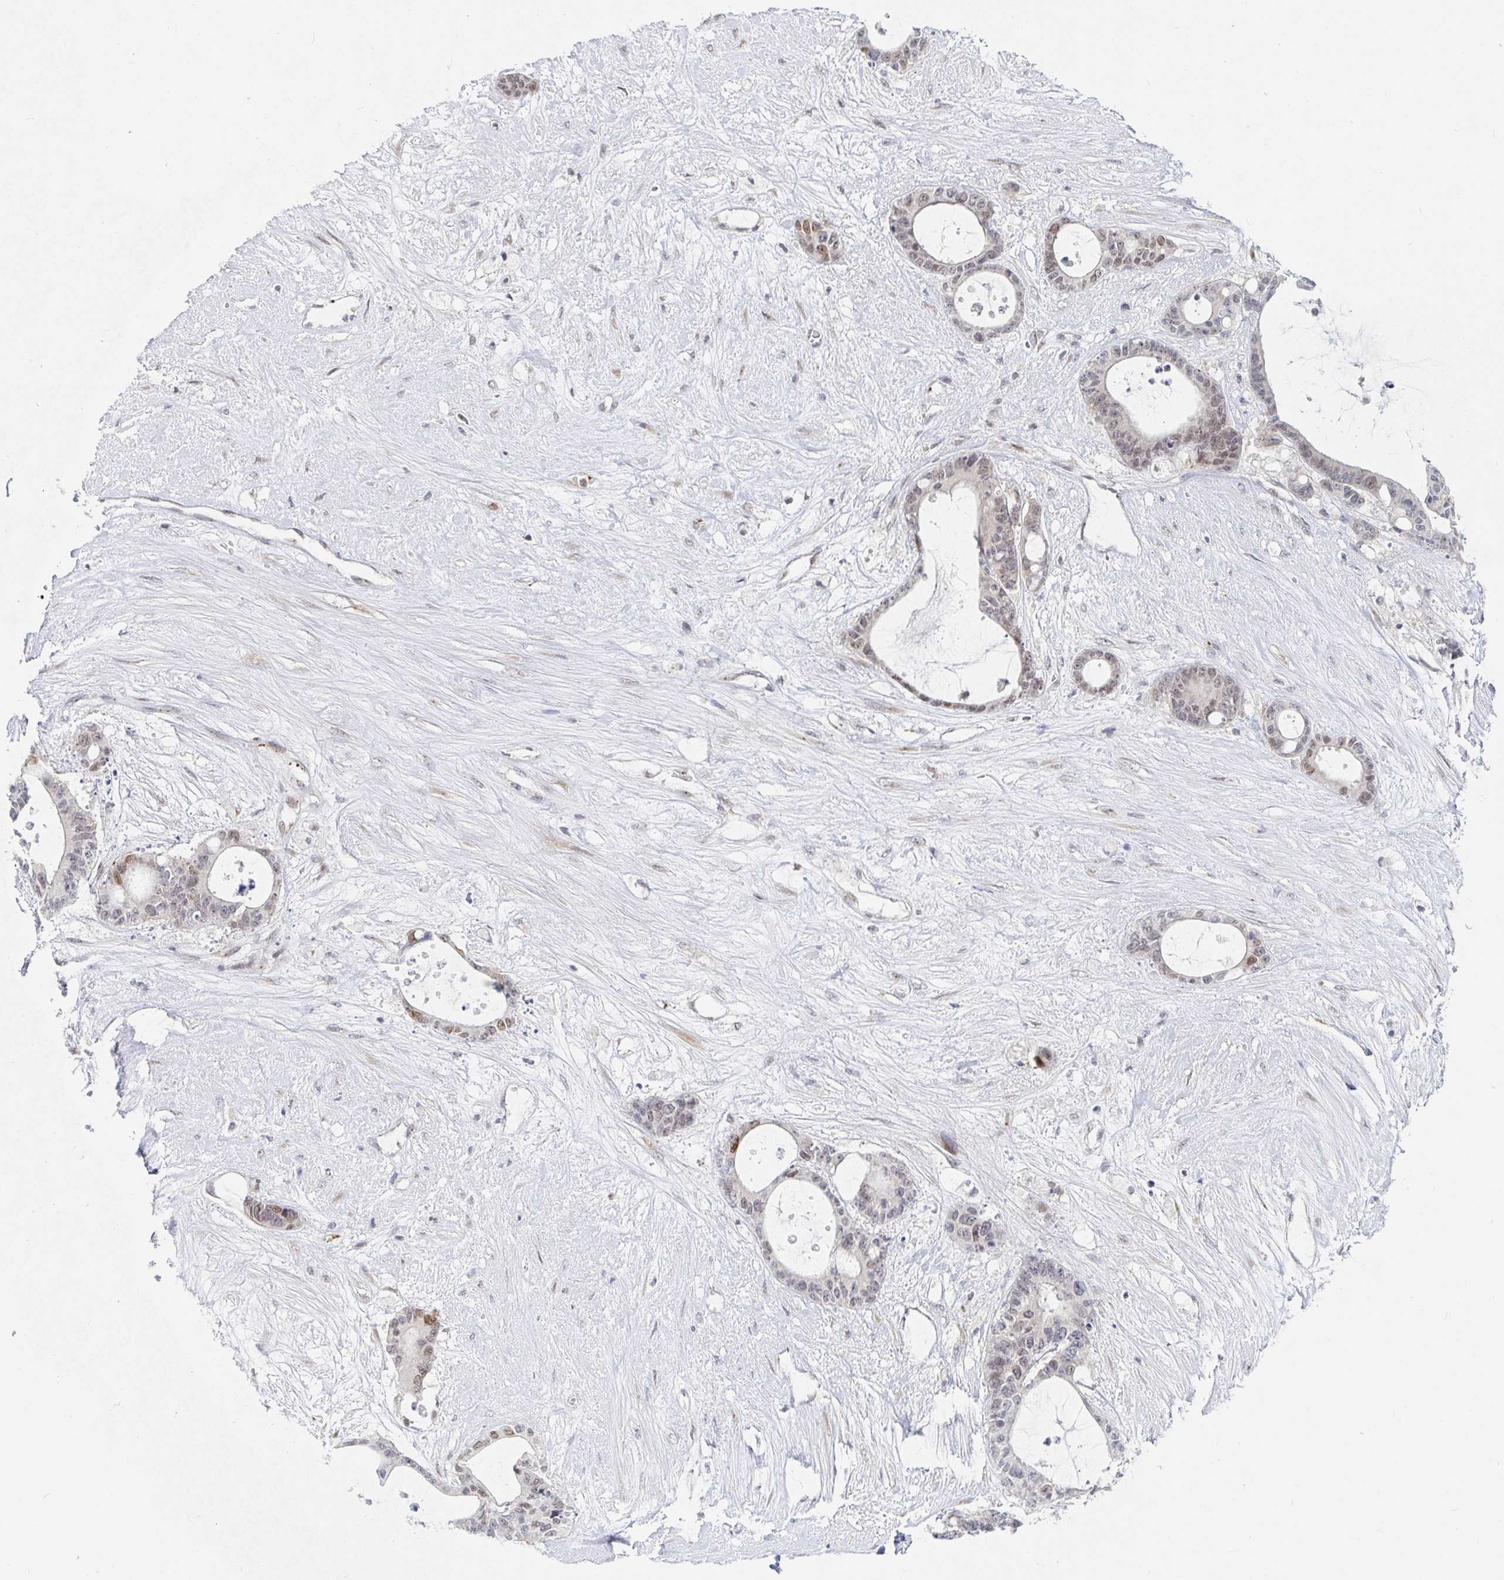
{"staining": {"intensity": "weak", "quantity": "25%-75%", "location": "nuclear"}, "tissue": "liver cancer", "cell_type": "Tumor cells", "image_type": "cancer", "snomed": [{"axis": "morphology", "description": "Normal tissue, NOS"}, {"axis": "morphology", "description": "Cholangiocarcinoma"}, {"axis": "topography", "description": "Liver"}, {"axis": "topography", "description": "Peripheral nerve tissue"}], "caption": "Weak nuclear positivity for a protein is present in approximately 25%-75% of tumor cells of liver cholangiocarcinoma using immunohistochemistry.", "gene": "CHD2", "patient": {"sex": "female", "age": 73}}